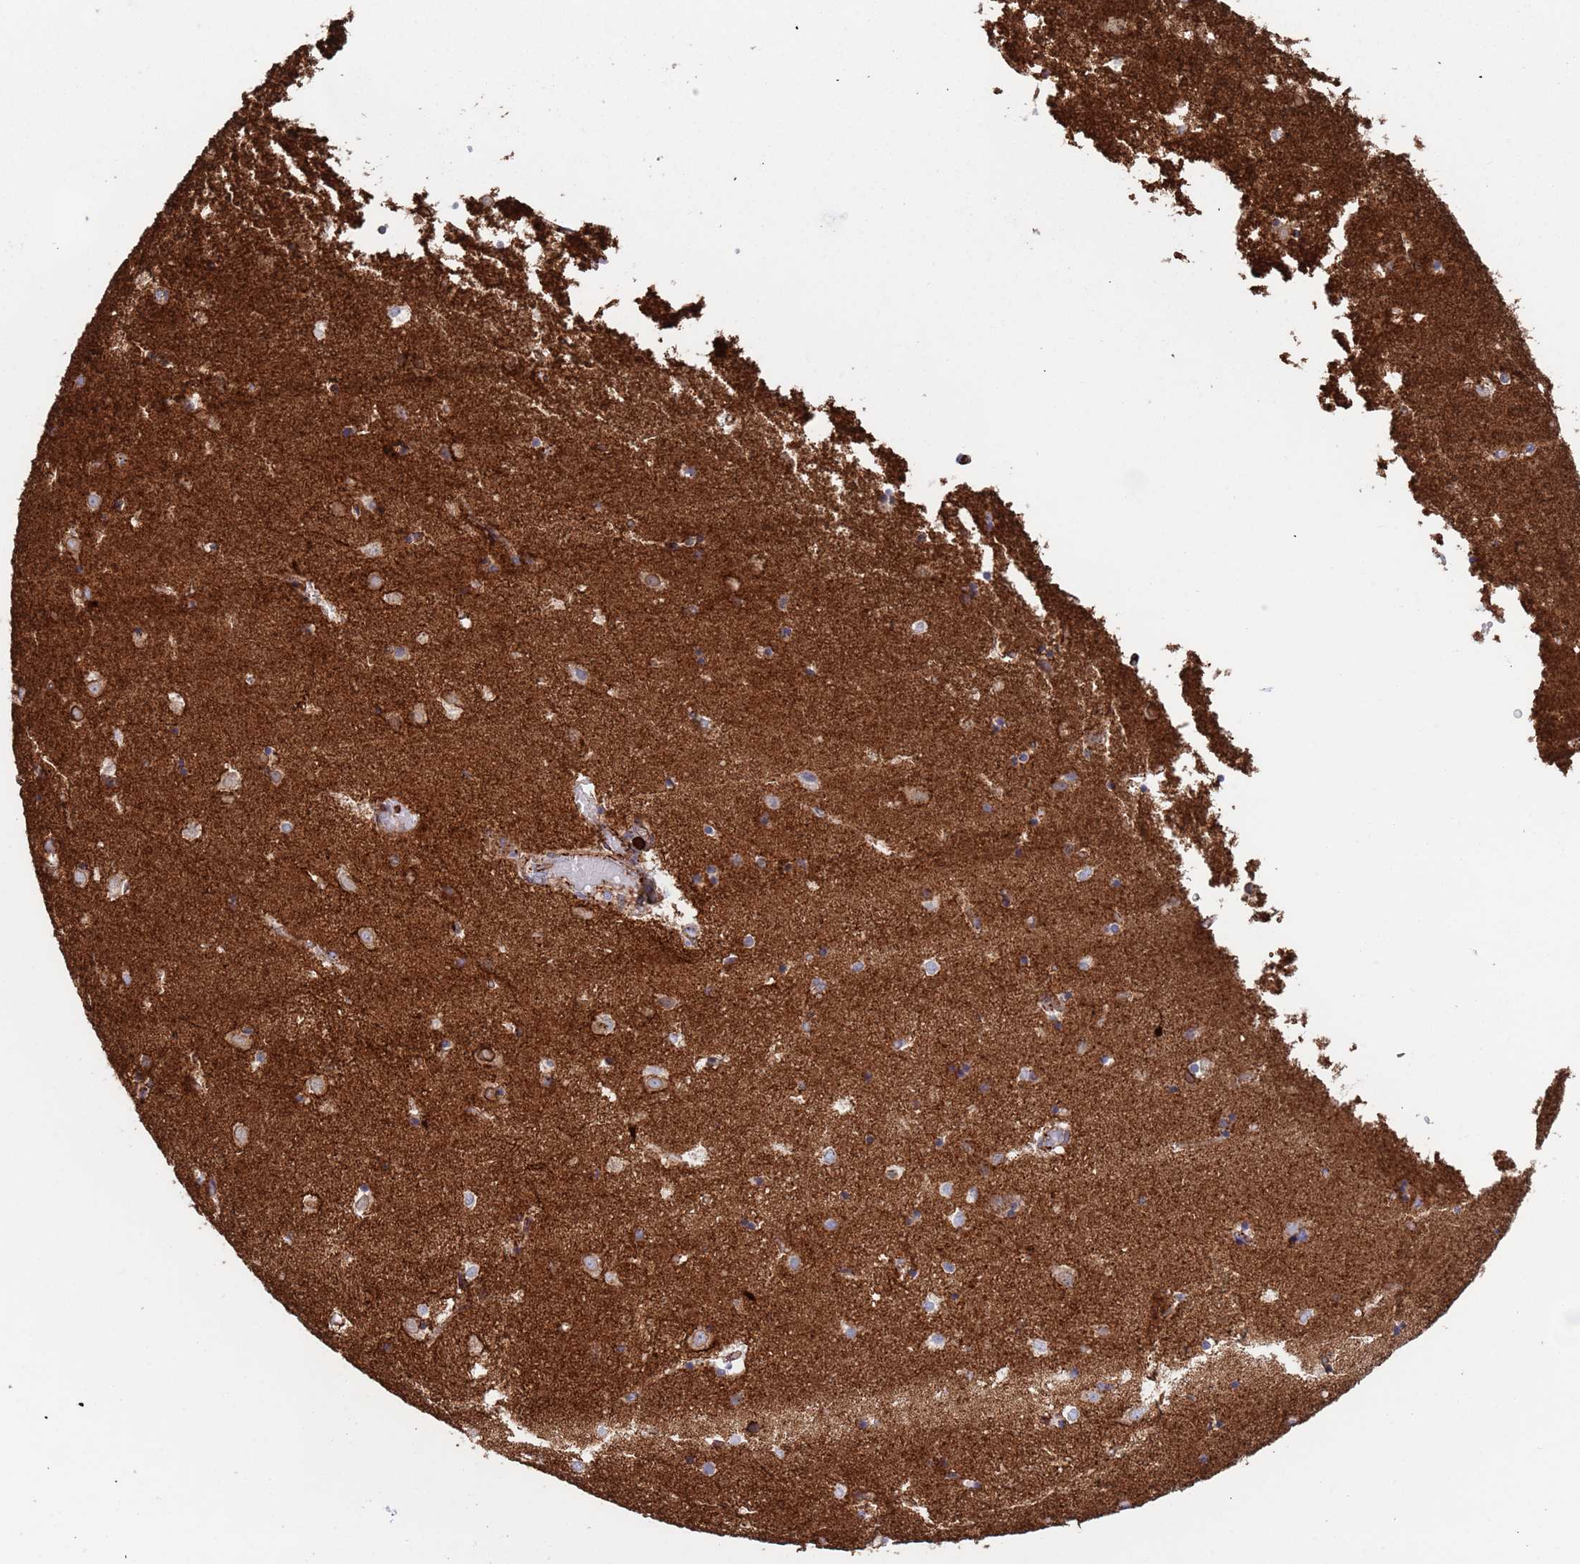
{"staining": {"intensity": "moderate", "quantity": "<25%", "location": "cytoplasmic/membranous"}, "tissue": "caudate", "cell_type": "Glial cells", "image_type": "normal", "snomed": [{"axis": "morphology", "description": "Normal tissue, NOS"}, {"axis": "topography", "description": "Lateral ventricle wall"}], "caption": "The photomicrograph reveals staining of normal caudate, revealing moderate cytoplasmic/membranous protein expression (brown color) within glial cells. (Stains: DAB (3,3'-diaminobenzidine) in brown, nuclei in blue, Microscopy: brightfield microscopy at high magnification).", "gene": "RNF144A", "patient": {"sex": "female", "age": 52}}